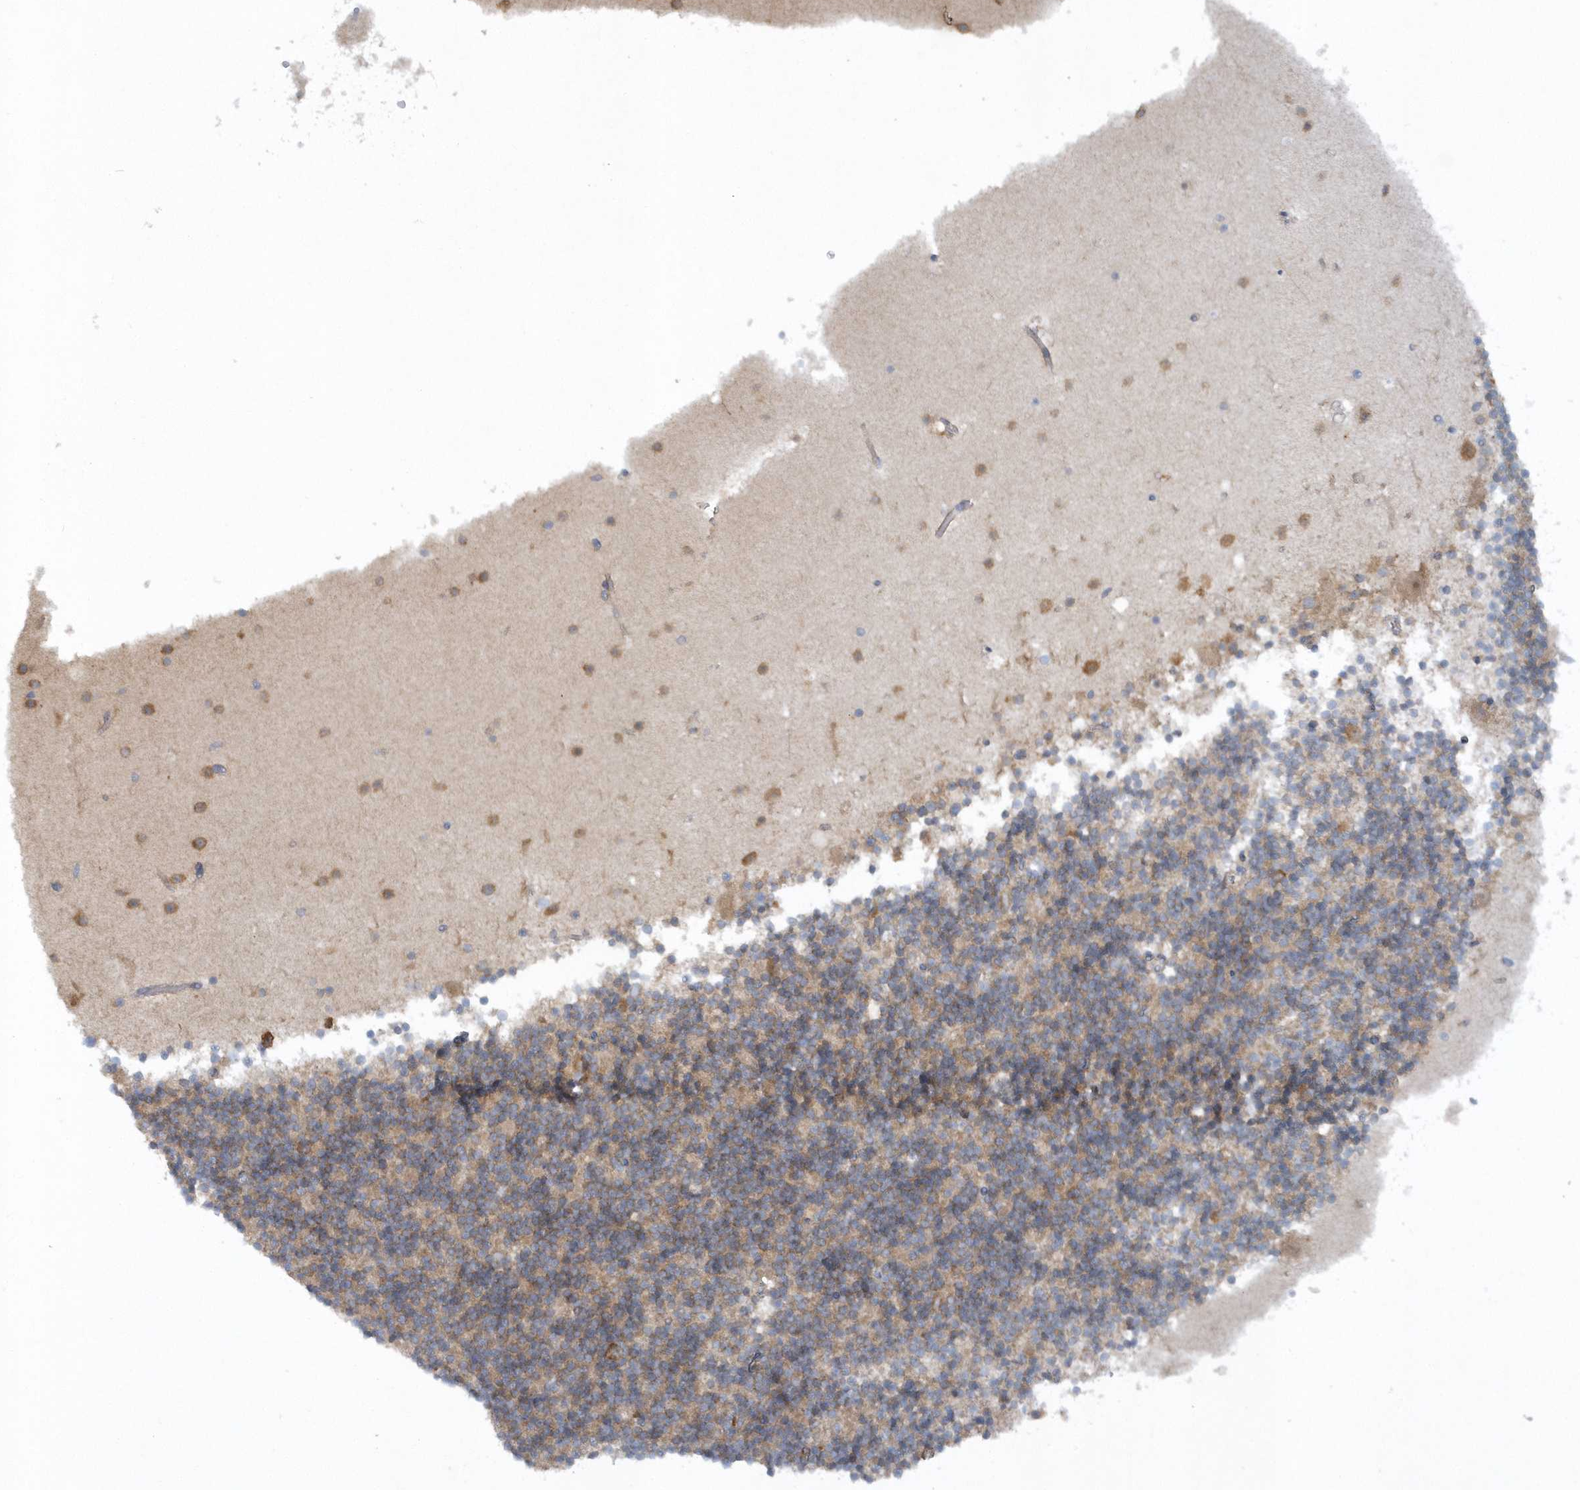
{"staining": {"intensity": "moderate", "quantity": "25%-75%", "location": "cytoplasmic/membranous"}, "tissue": "cerebellum", "cell_type": "Cells in granular layer", "image_type": "normal", "snomed": [{"axis": "morphology", "description": "Normal tissue, NOS"}, {"axis": "topography", "description": "Cerebellum"}], "caption": "Protein analysis of benign cerebellum reveals moderate cytoplasmic/membranous staining in approximately 25%-75% of cells in granular layer. The staining is performed using DAB (3,3'-diaminobenzidine) brown chromogen to label protein expression. The nuclei are counter-stained blue using hematoxylin.", "gene": "CNOT10", "patient": {"sex": "male", "age": 57}}